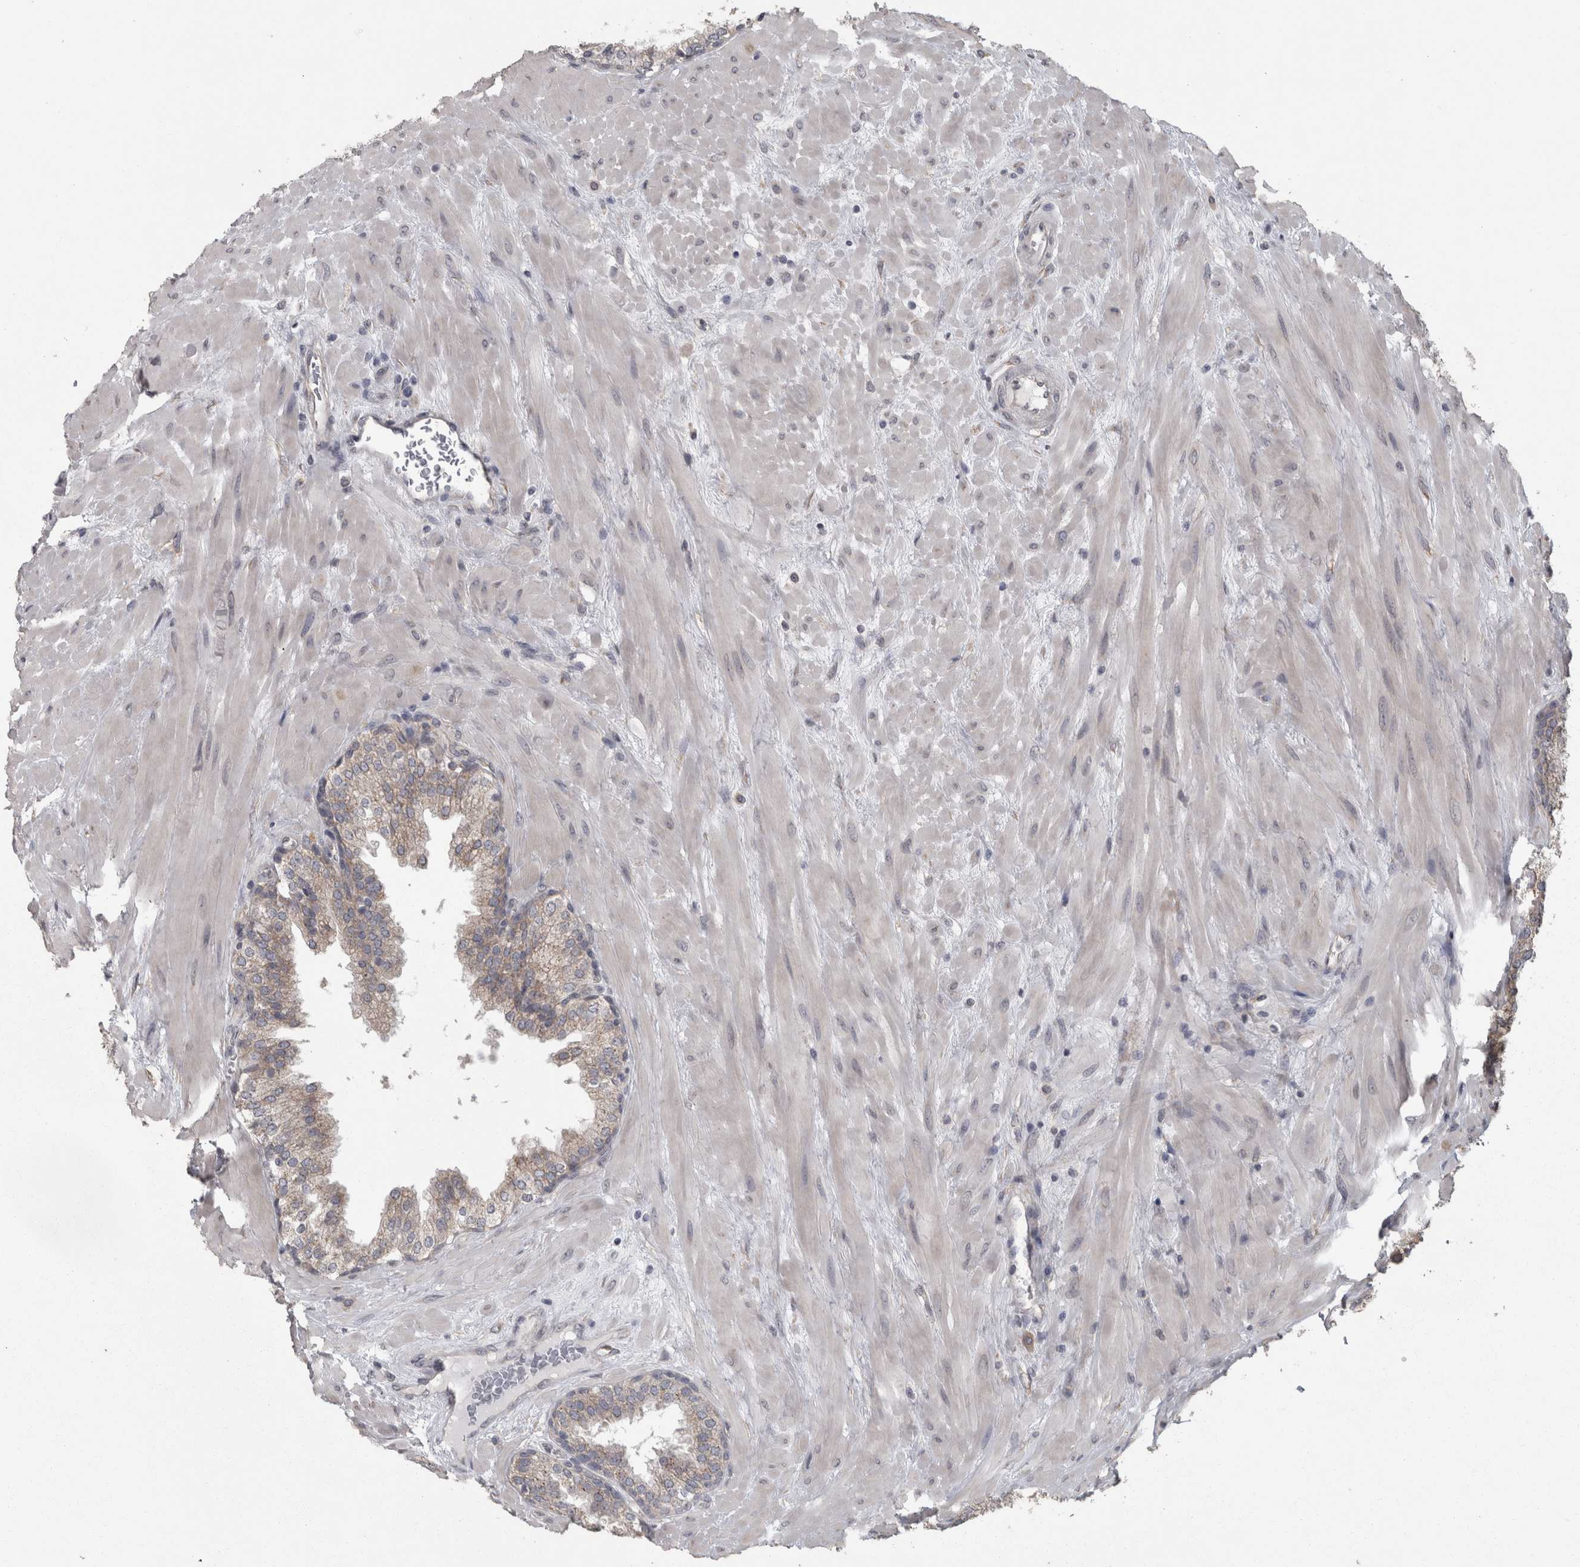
{"staining": {"intensity": "weak", "quantity": "<25%", "location": "cytoplasmic/membranous"}, "tissue": "prostate", "cell_type": "Glandular cells", "image_type": "normal", "snomed": [{"axis": "morphology", "description": "Normal tissue, NOS"}, {"axis": "topography", "description": "Prostate"}], "caption": "Prostate stained for a protein using IHC displays no staining glandular cells.", "gene": "RAB29", "patient": {"sex": "male", "age": 51}}